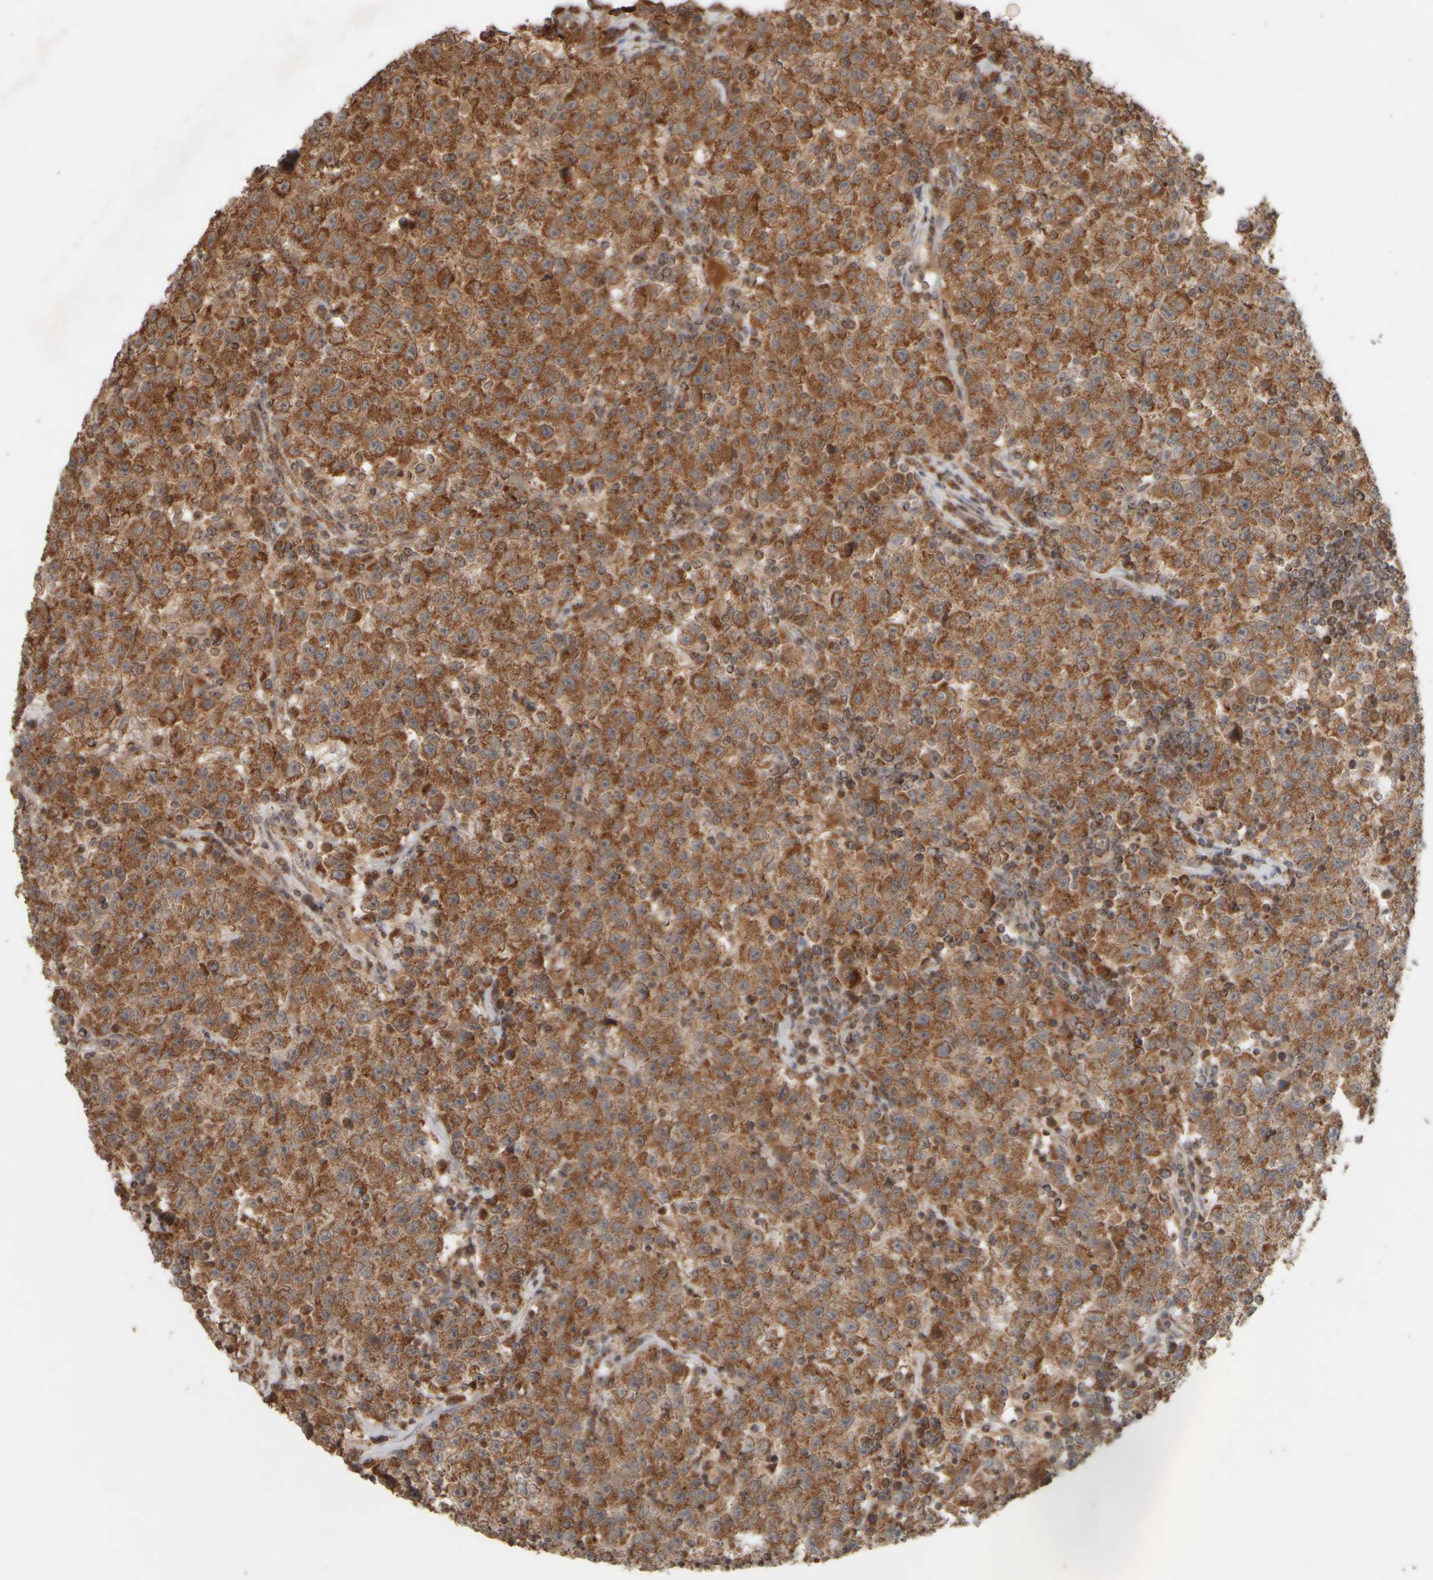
{"staining": {"intensity": "strong", "quantity": ">75%", "location": "cytoplasmic/membranous"}, "tissue": "testis cancer", "cell_type": "Tumor cells", "image_type": "cancer", "snomed": [{"axis": "morphology", "description": "Seminoma, NOS"}, {"axis": "topography", "description": "Testis"}], "caption": "This photomicrograph displays testis cancer (seminoma) stained with immunohistochemistry to label a protein in brown. The cytoplasmic/membranous of tumor cells show strong positivity for the protein. Nuclei are counter-stained blue.", "gene": "EIF2B3", "patient": {"sex": "male", "age": 22}}